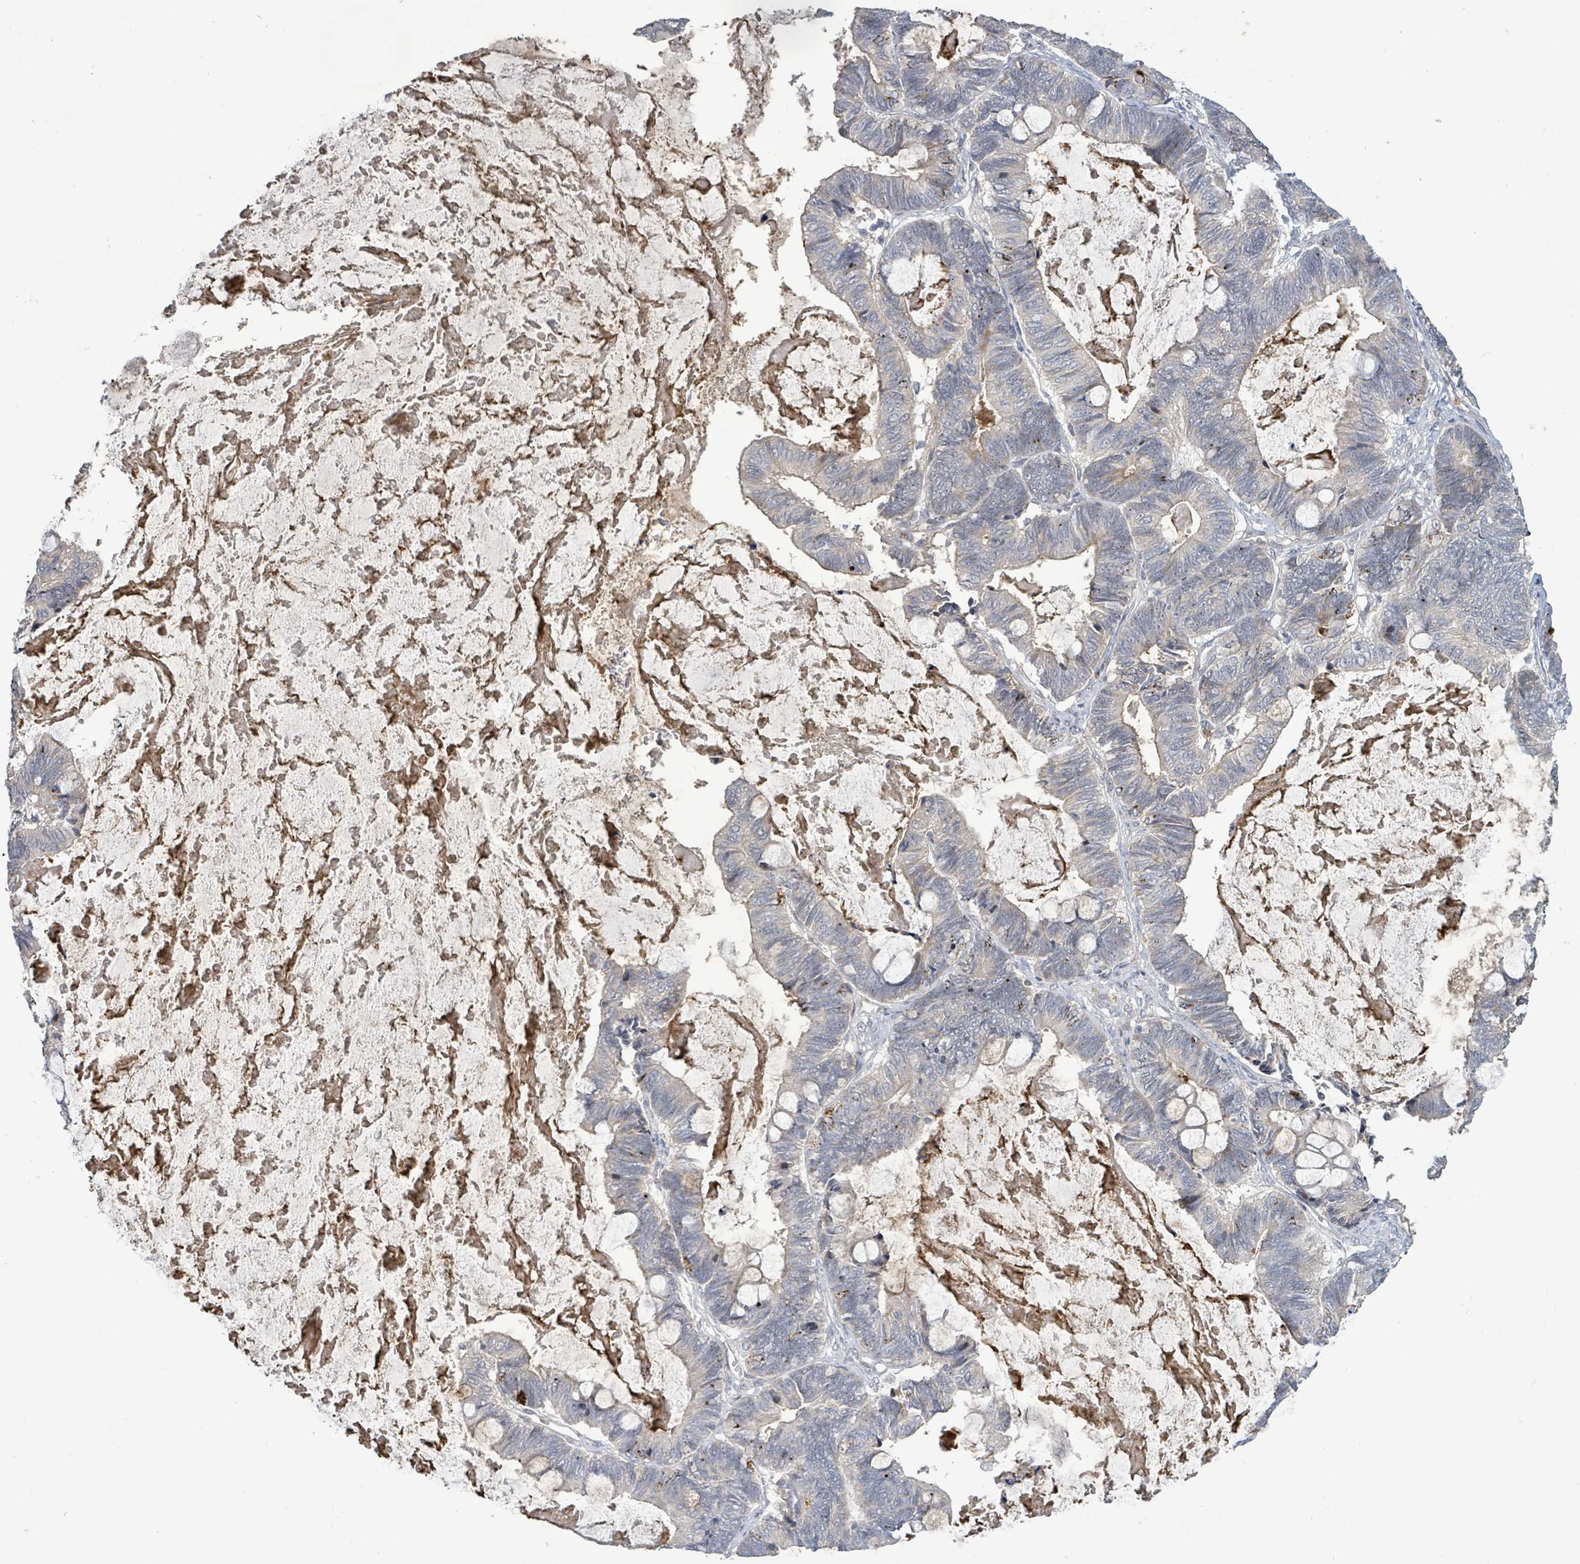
{"staining": {"intensity": "negative", "quantity": "none", "location": "none"}, "tissue": "ovarian cancer", "cell_type": "Tumor cells", "image_type": "cancer", "snomed": [{"axis": "morphology", "description": "Cystadenocarcinoma, mucinous, NOS"}, {"axis": "topography", "description": "Ovary"}], "caption": "Tumor cells show no significant staining in ovarian cancer.", "gene": "SLIT3", "patient": {"sex": "female", "age": 61}}